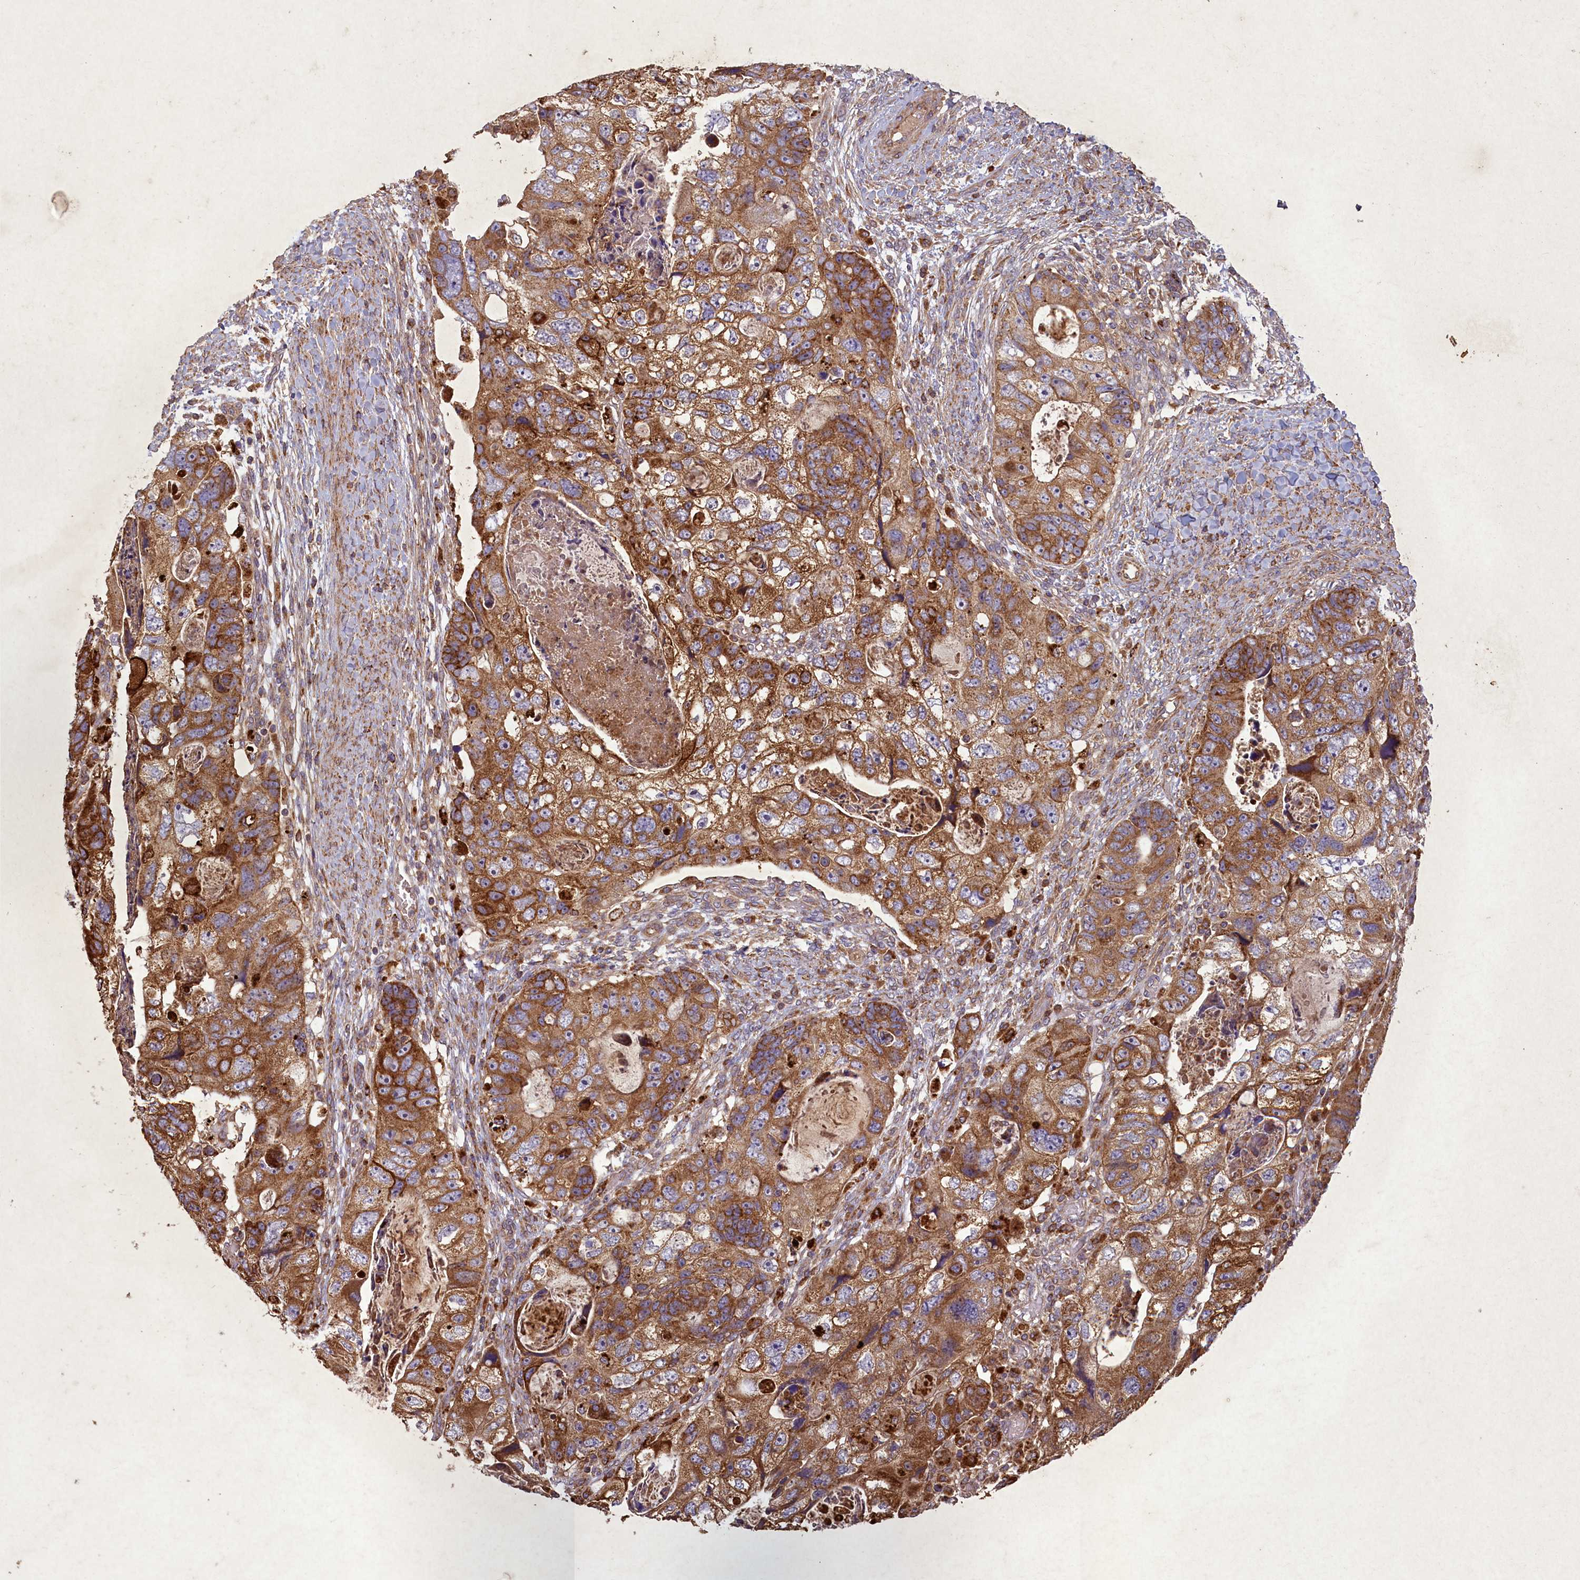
{"staining": {"intensity": "moderate", "quantity": ">75%", "location": "cytoplasmic/membranous"}, "tissue": "colorectal cancer", "cell_type": "Tumor cells", "image_type": "cancer", "snomed": [{"axis": "morphology", "description": "Adenocarcinoma, NOS"}, {"axis": "topography", "description": "Rectum"}], "caption": "Colorectal cancer (adenocarcinoma) was stained to show a protein in brown. There is medium levels of moderate cytoplasmic/membranous expression in approximately >75% of tumor cells.", "gene": "CIAO2B", "patient": {"sex": "male", "age": 59}}